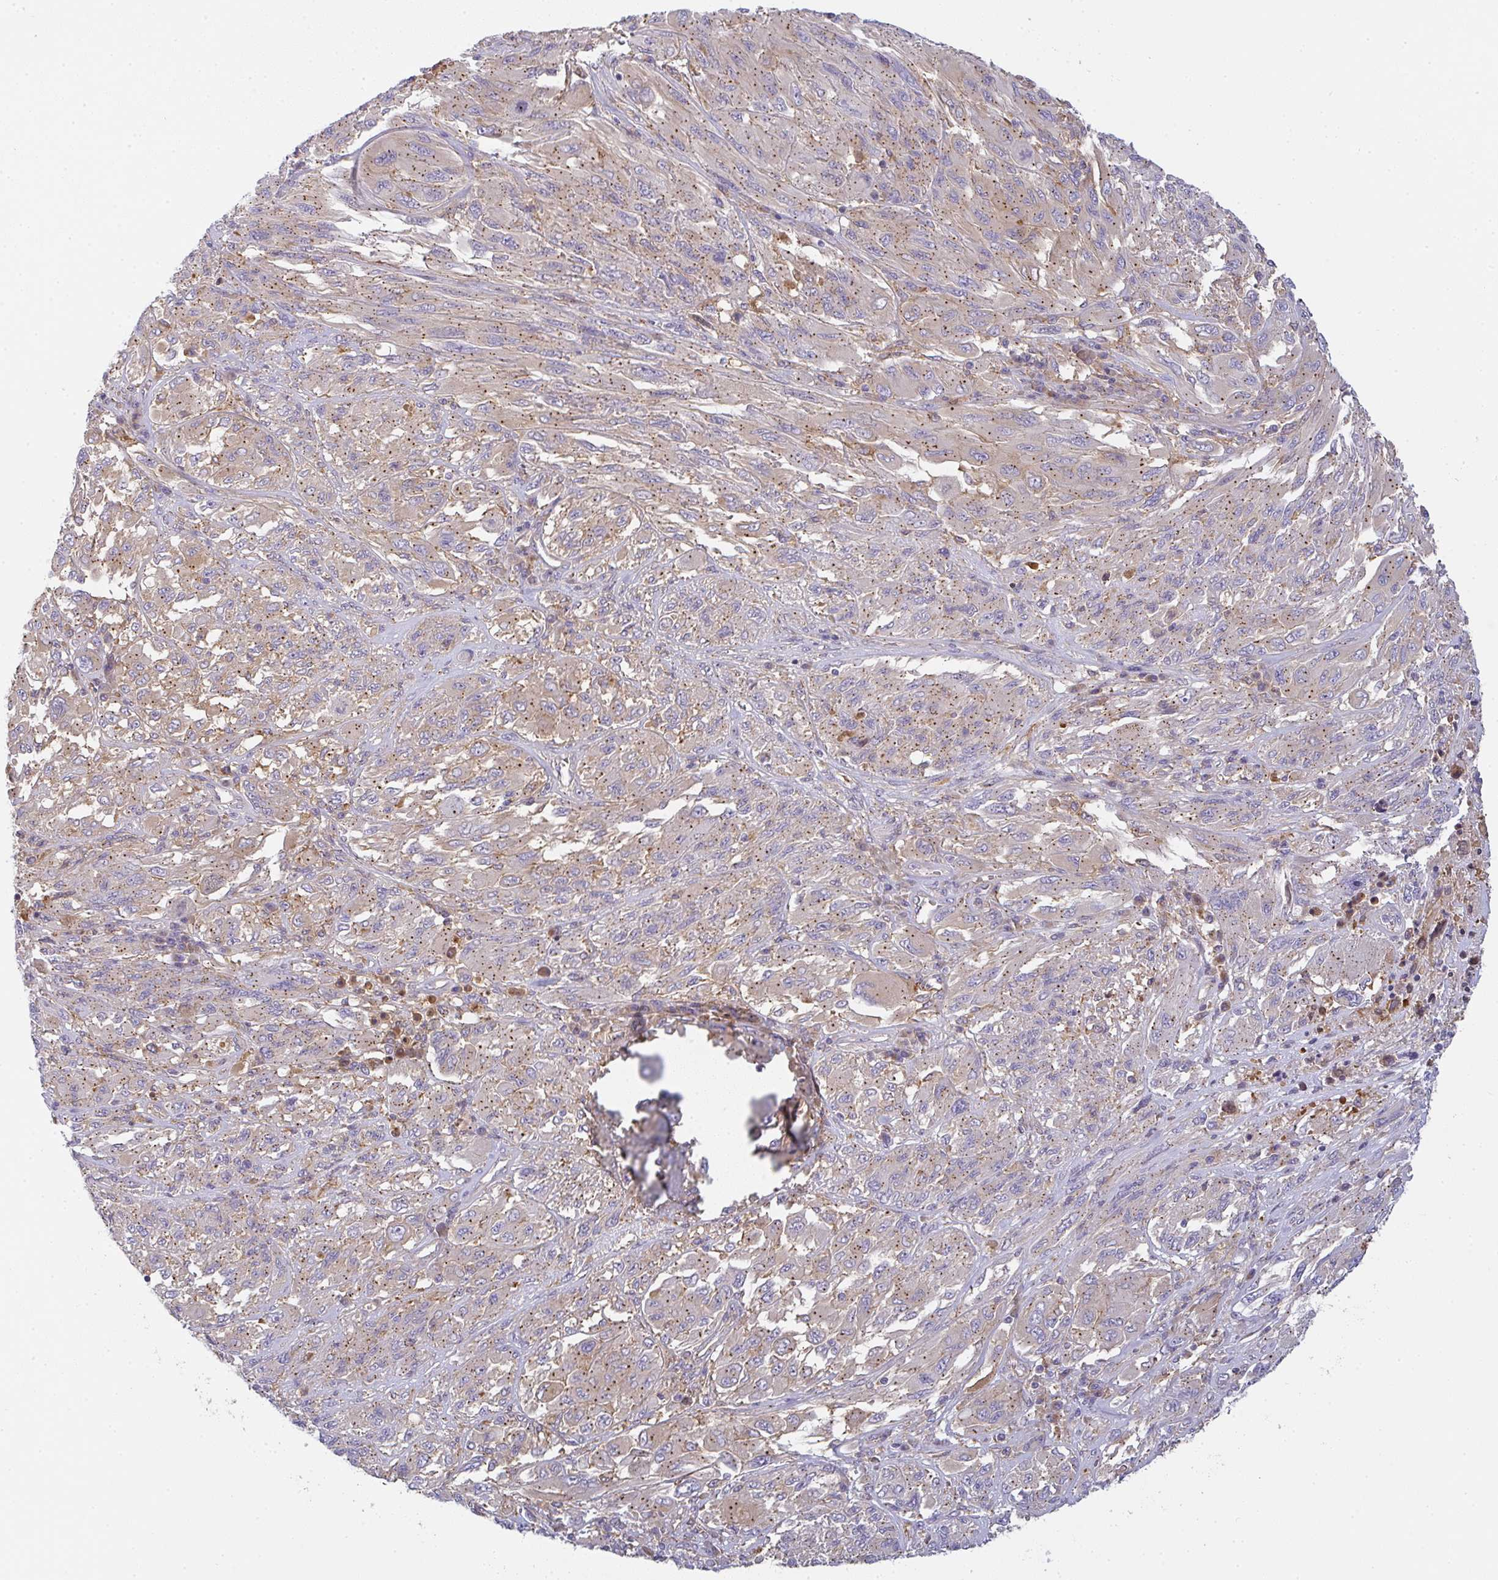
{"staining": {"intensity": "moderate", "quantity": ">75%", "location": "cytoplasmic/membranous"}, "tissue": "melanoma", "cell_type": "Tumor cells", "image_type": "cancer", "snomed": [{"axis": "morphology", "description": "Malignant melanoma, NOS"}, {"axis": "topography", "description": "Skin"}], "caption": "Immunohistochemical staining of melanoma shows medium levels of moderate cytoplasmic/membranous expression in approximately >75% of tumor cells.", "gene": "SNX5", "patient": {"sex": "female", "age": 91}}